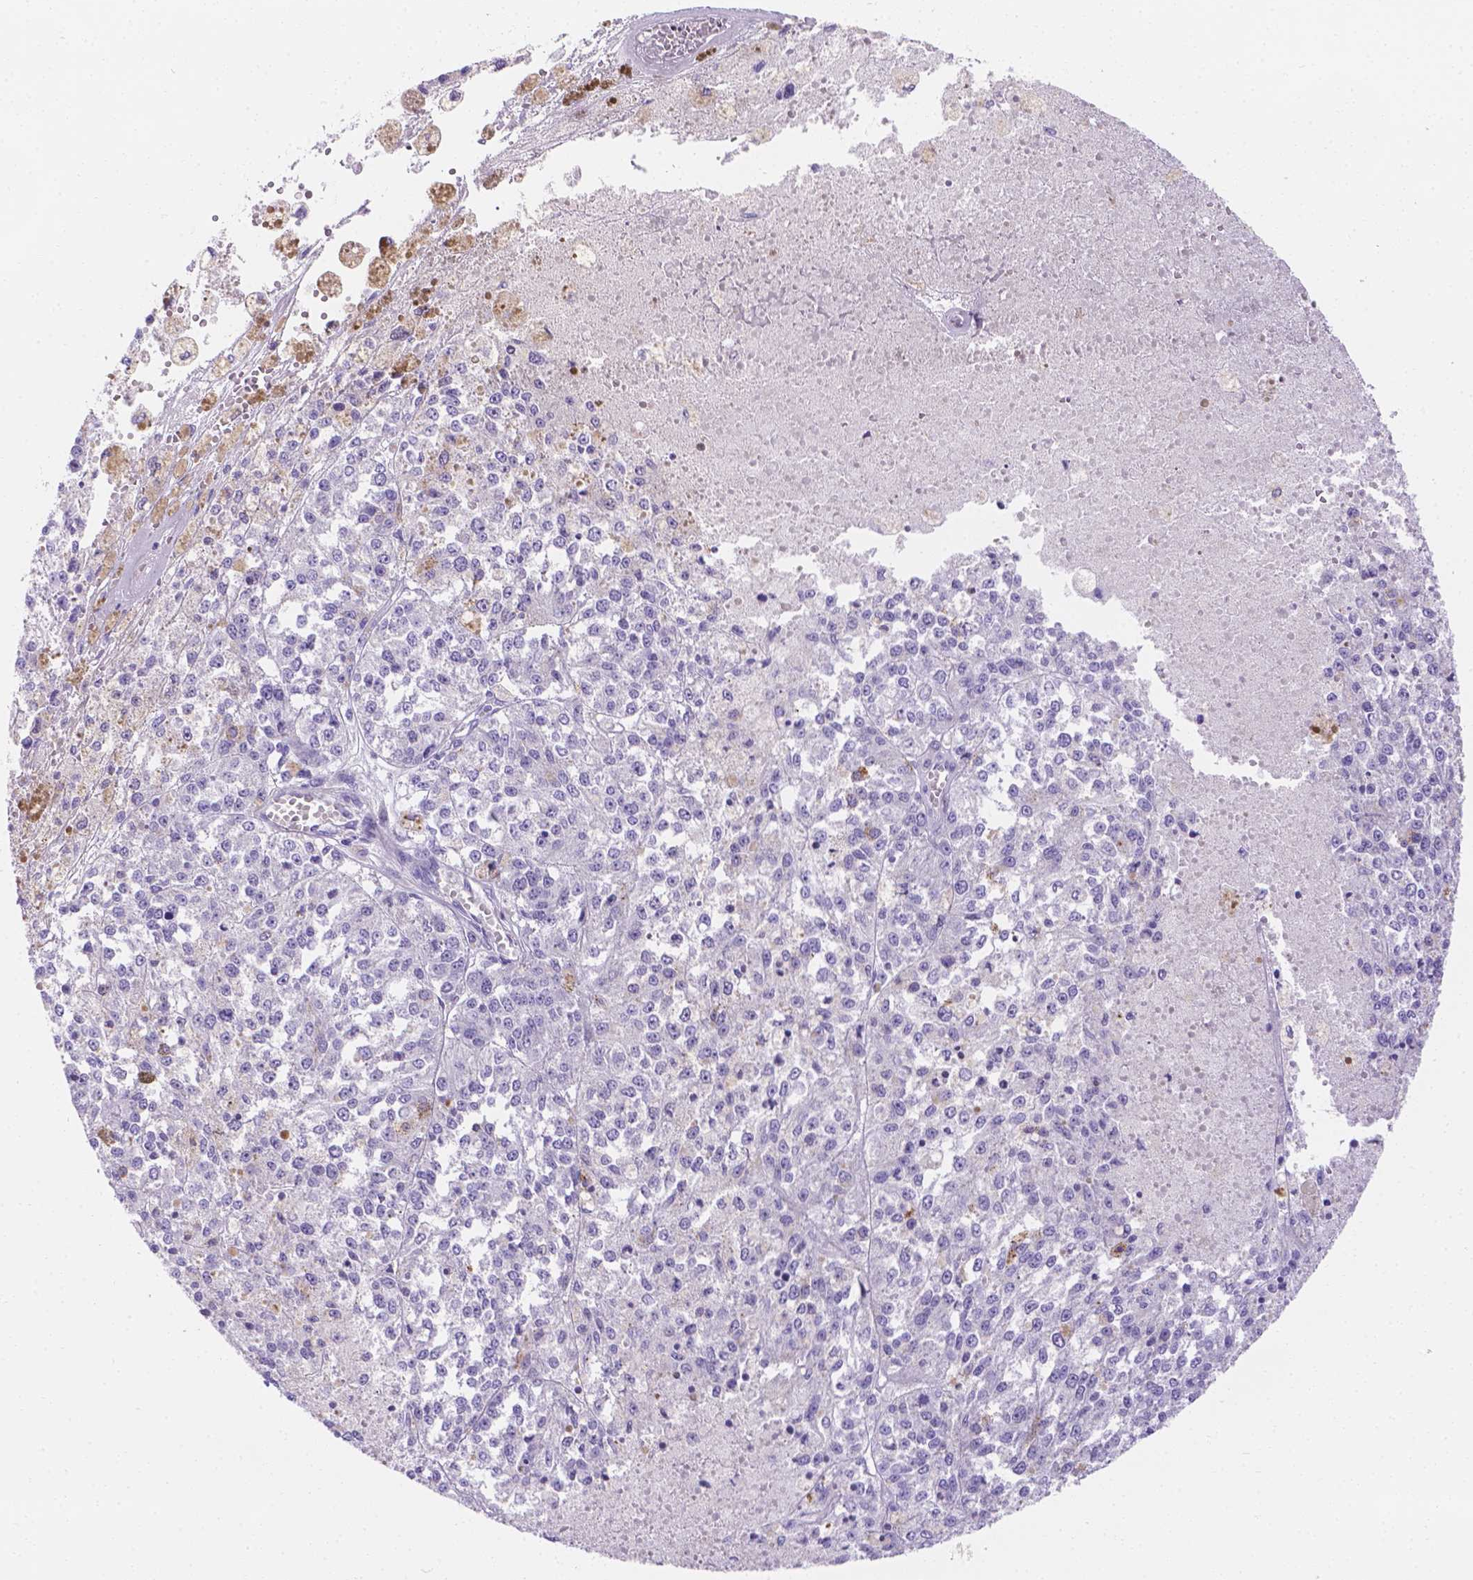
{"staining": {"intensity": "negative", "quantity": "none", "location": "none"}, "tissue": "melanoma", "cell_type": "Tumor cells", "image_type": "cancer", "snomed": [{"axis": "morphology", "description": "Malignant melanoma, Metastatic site"}, {"axis": "topography", "description": "Lymph node"}], "caption": "Tumor cells are negative for brown protein staining in malignant melanoma (metastatic site).", "gene": "MLN", "patient": {"sex": "female", "age": 64}}